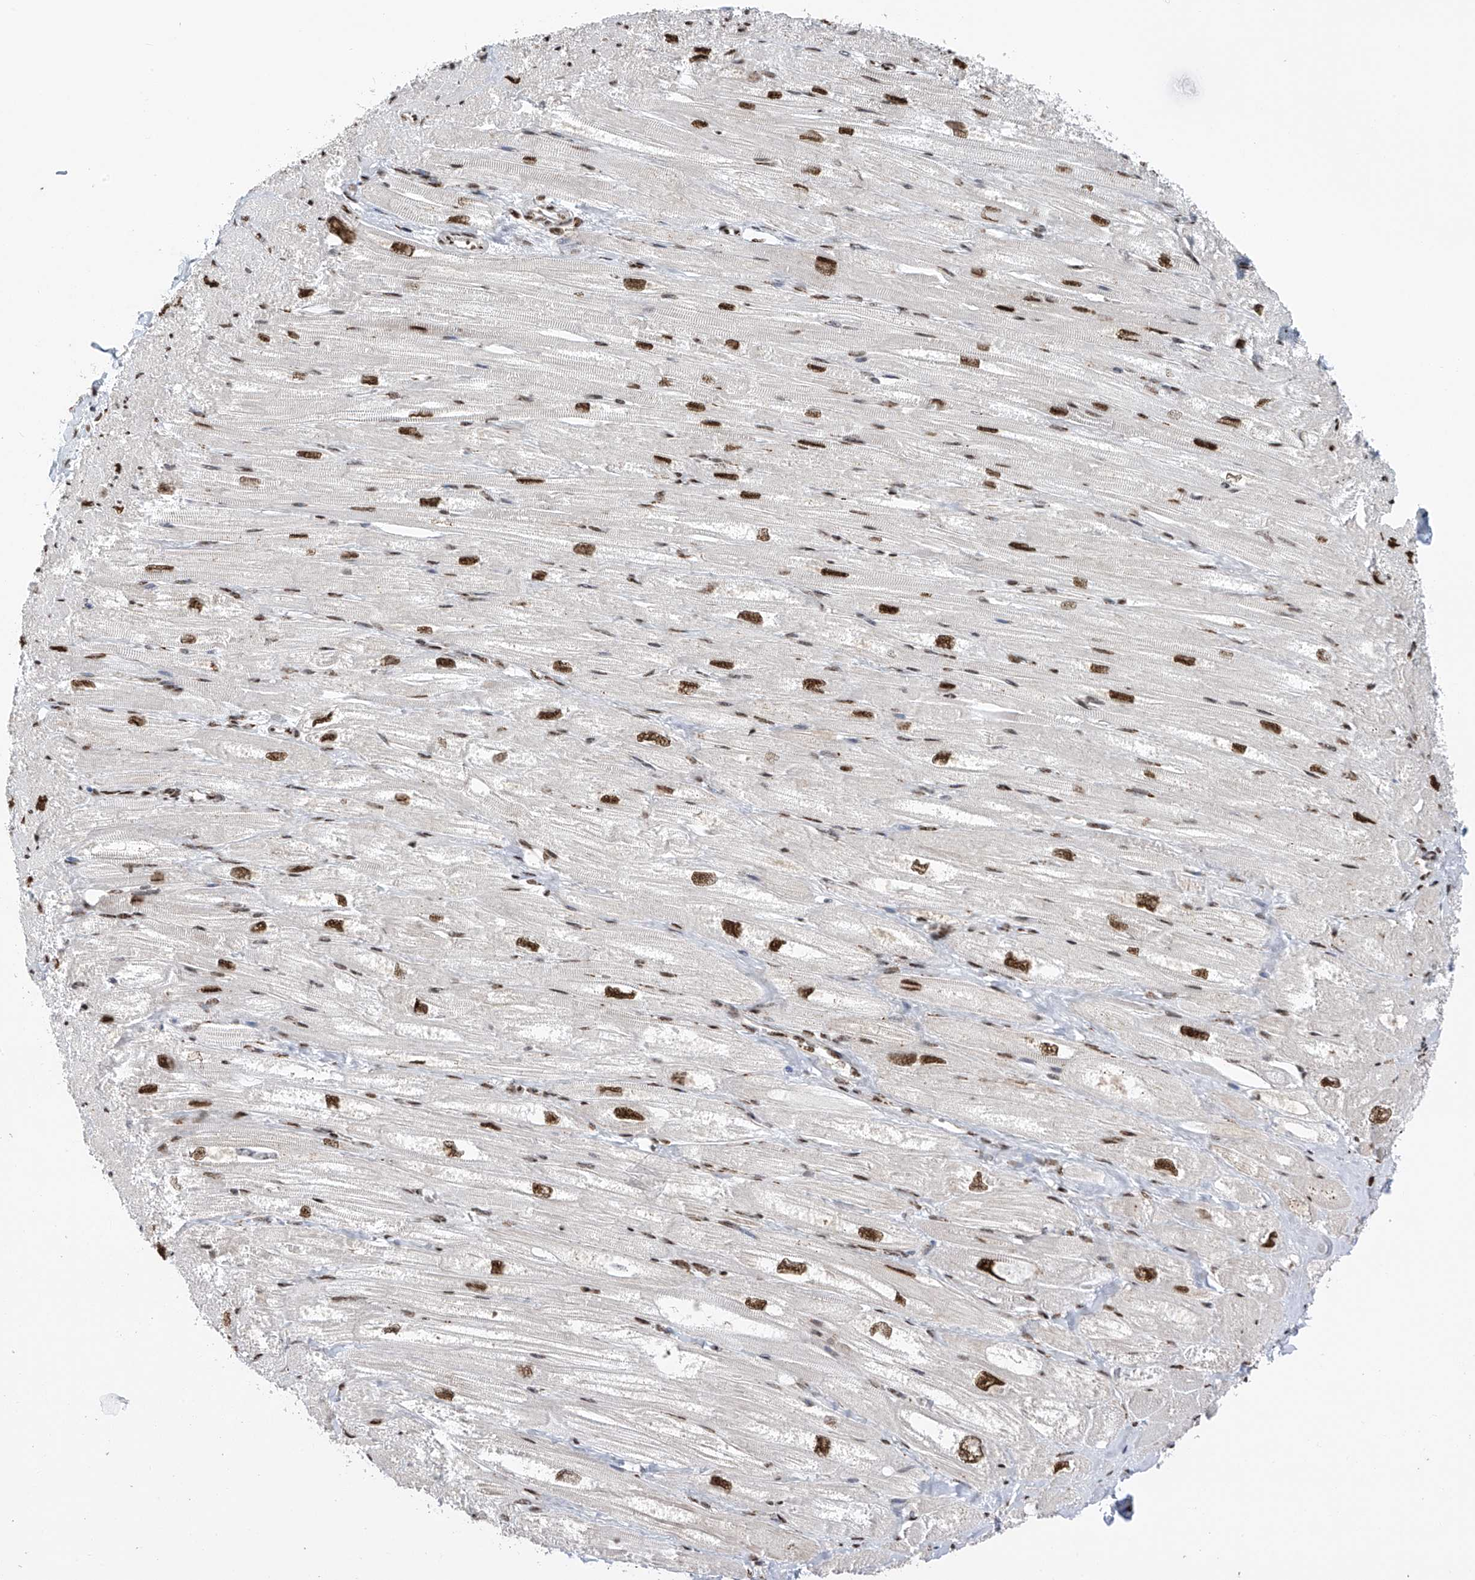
{"staining": {"intensity": "moderate", "quantity": ">75%", "location": "nuclear"}, "tissue": "heart muscle", "cell_type": "Cardiomyocytes", "image_type": "normal", "snomed": [{"axis": "morphology", "description": "Normal tissue, NOS"}, {"axis": "topography", "description": "Heart"}], "caption": "Immunohistochemistry (IHC) image of benign heart muscle stained for a protein (brown), which reveals medium levels of moderate nuclear staining in approximately >75% of cardiomyocytes.", "gene": "APLF", "patient": {"sex": "male", "age": 50}}